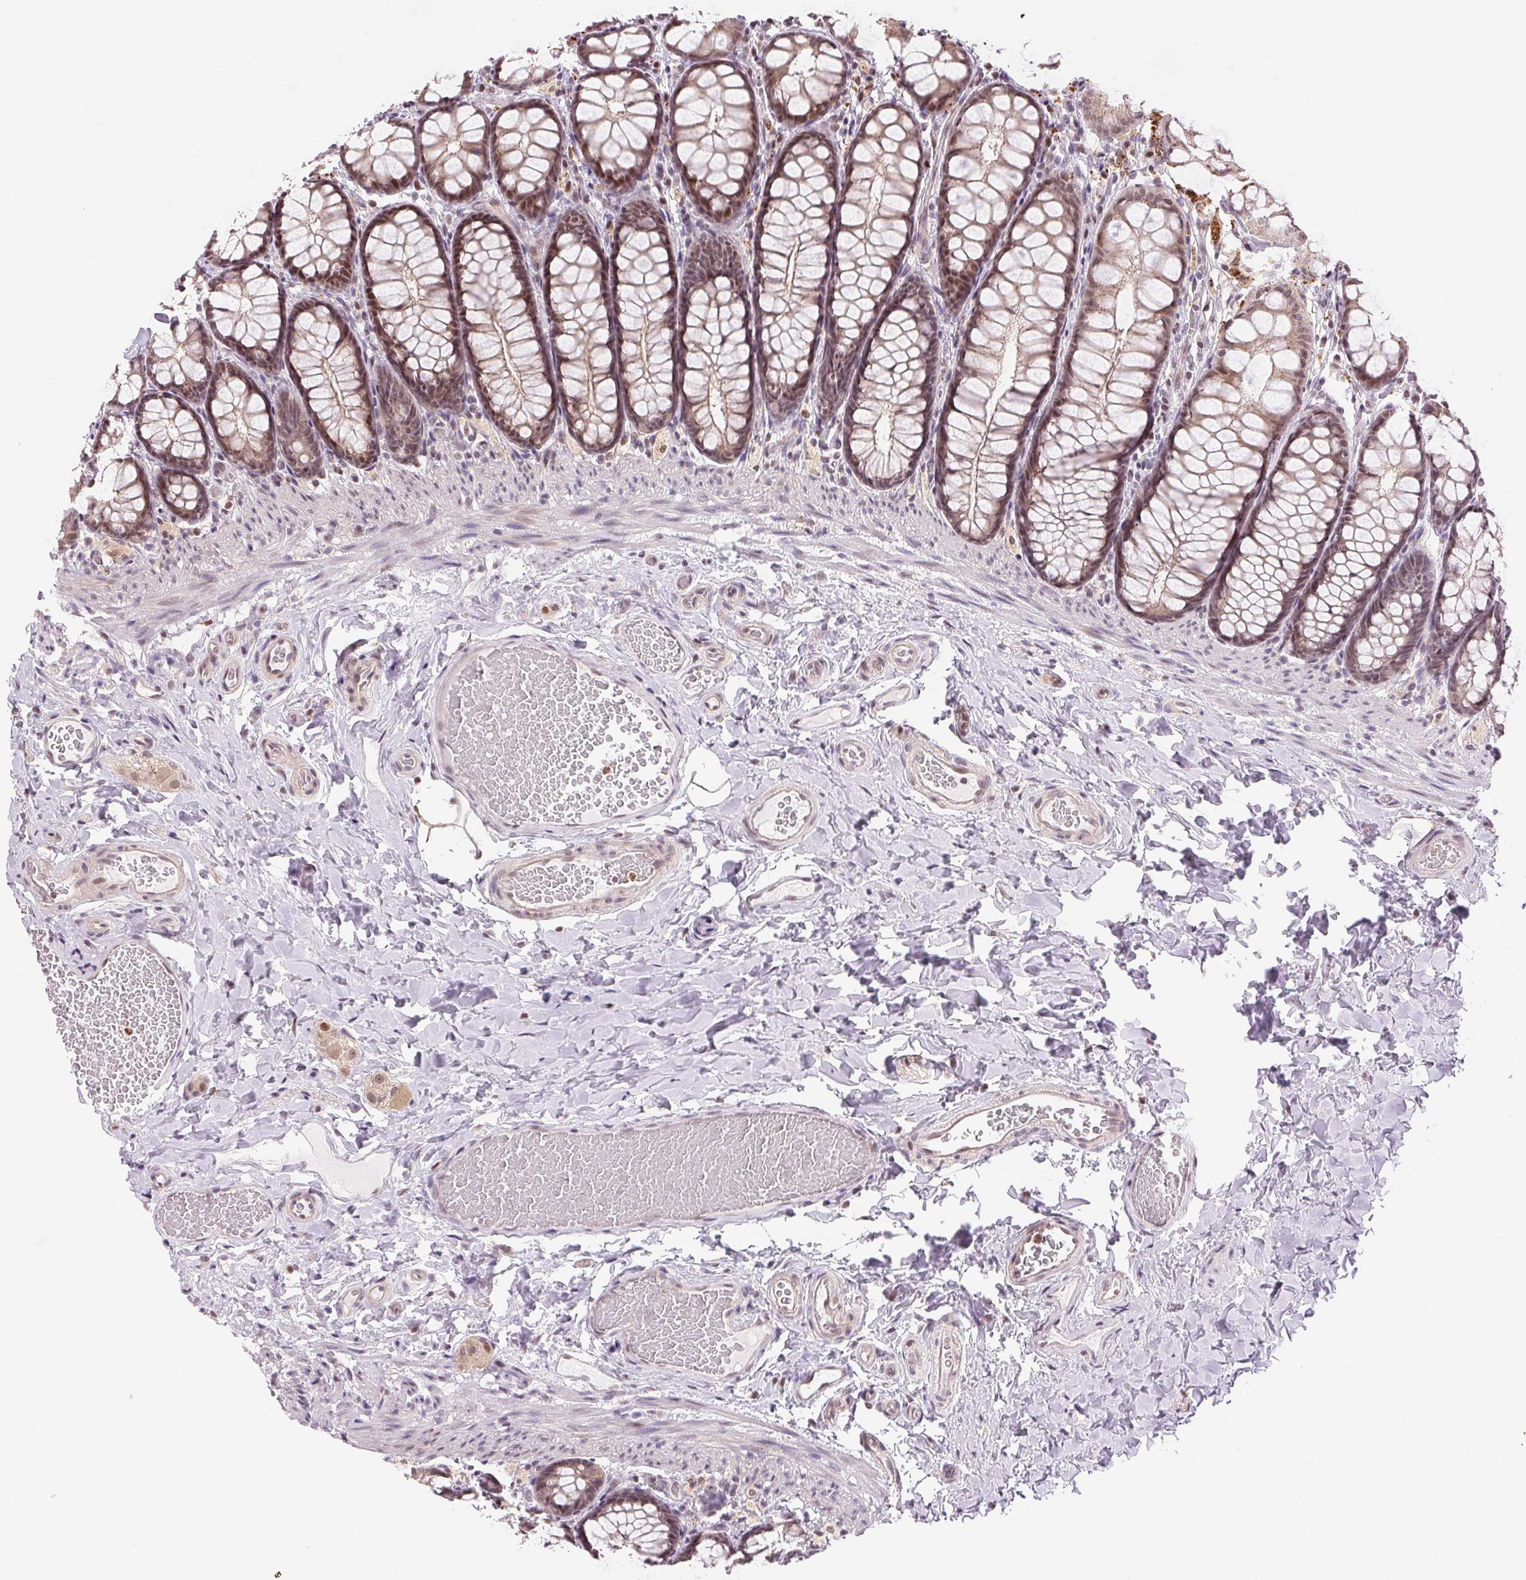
{"staining": {"intensity": "weak", "quantity": "25%-75%", "location": "cytoplasmic/membranous,nuclear"}, "tissue": "colon", "cell_type": "Endothelial cells", "image_type": "normal", "snomed": [{"axis": "morphology", "description": "Normal tissue, NOS"}, {"axis": "topography", "description": "Colon"}], "caption": "Immunohistochemistry (IHC) (DAB) staining of unremarkable human colon shows weak cytoplasmic/membranous,nuclear protein expression in approximately 25%-75% of endothelial cells.", "gene": "GRHL3", "patient": {"sex": "male", "age": 47}}